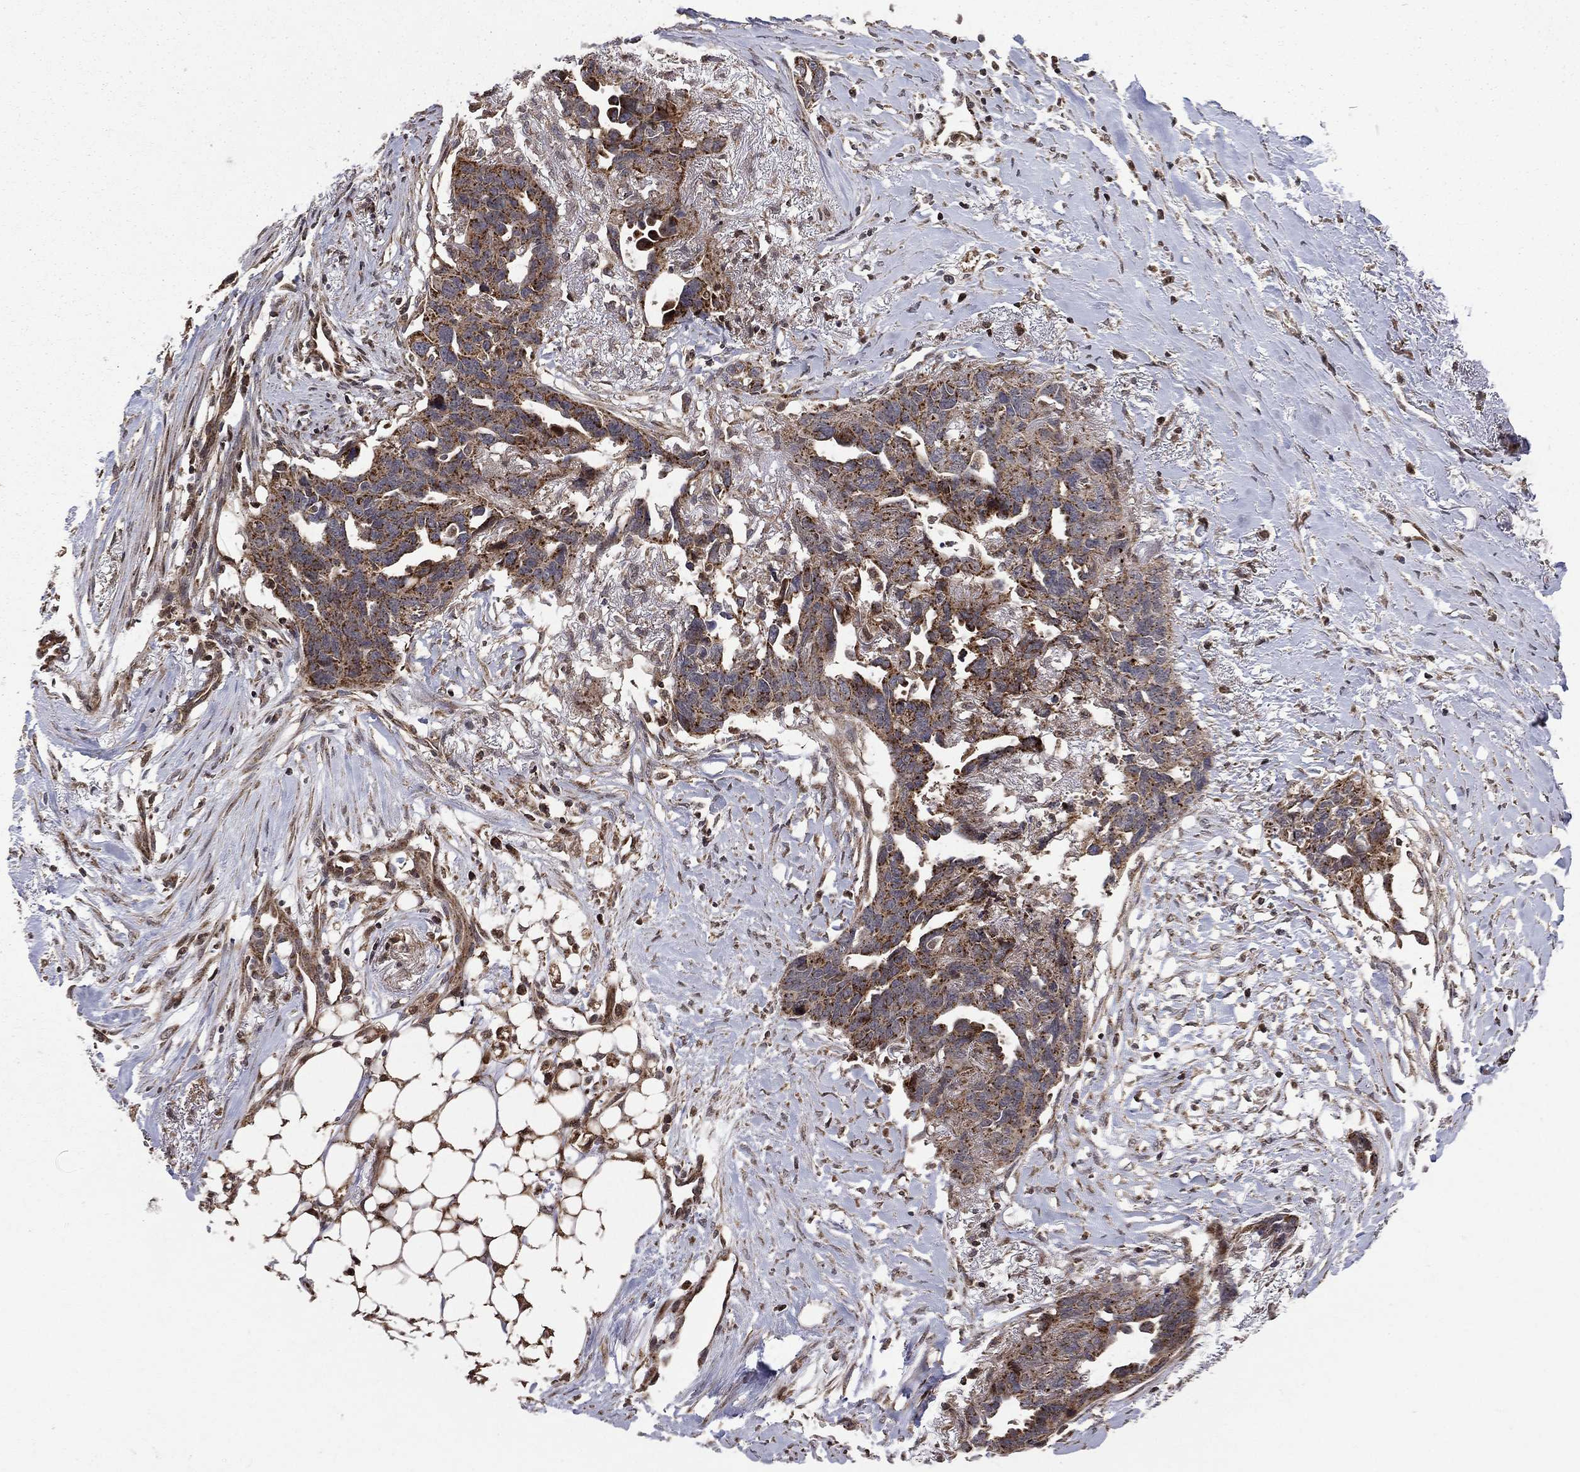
{"staining": {"intensity": "moderate", "quantity": ">75%", "location": "cytoplasmic/membranous"}, "tissue": "ovarian cancer", "cell_type": "Tumor cells", "image_type": "cancer", "snomed": [{"axis": "morphology", "description": "Cystadenocarcinoma, serous, NOS"}, {"axis": "topography", "description": "Ovary"}], "caption": "The immunohistochemical stain shows moderate cytoplasmic/membranous positivity in tumor cells of ovarian cancer tissue.", "gene": "GIMAP6", "patient": {"sex": "female", "age": 69}}